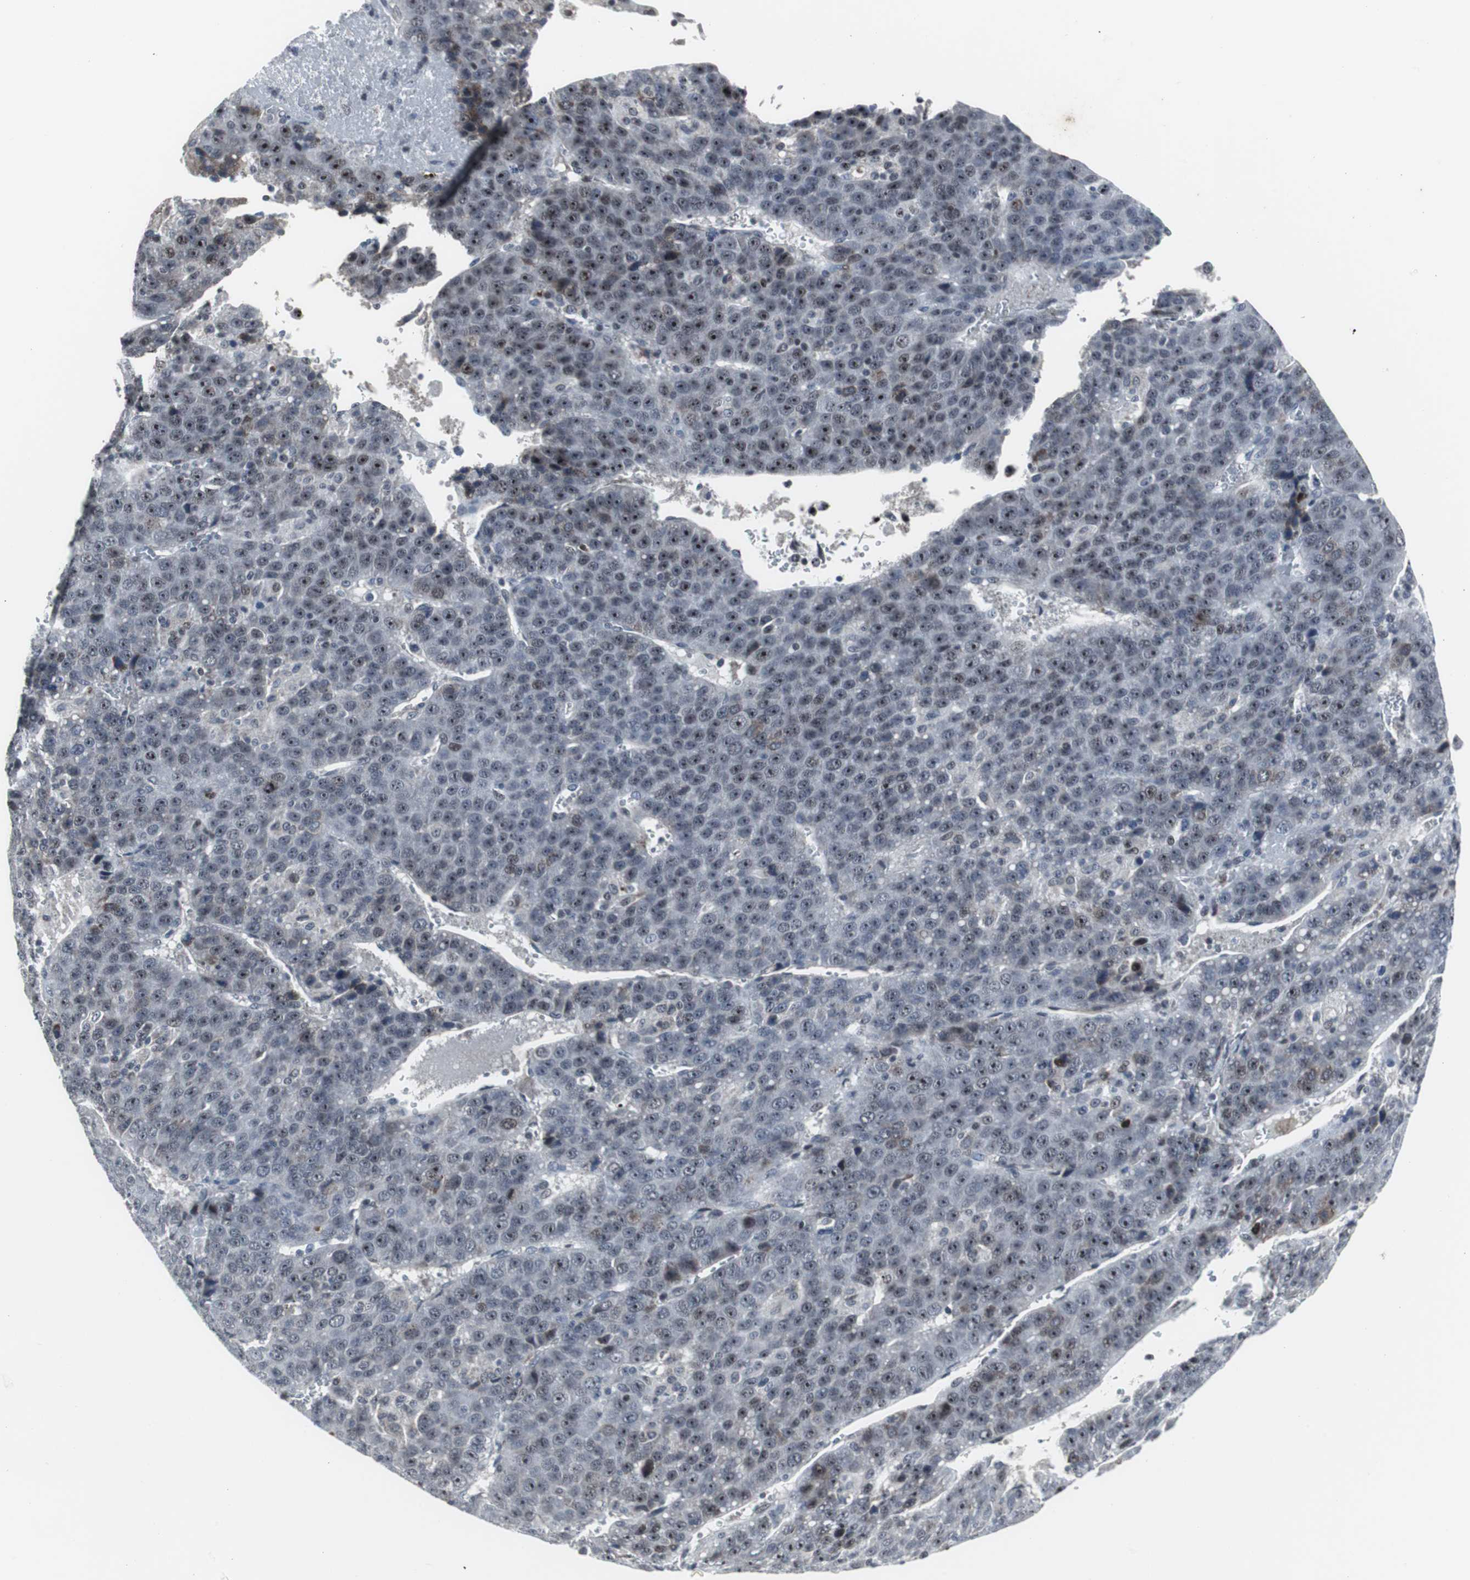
{"staining": {"intensity": "moderate", "quantity": "25%-75%", "location": "nuclear"}, "tissue": "liver cancer", "cell_type": "Tumor cells", "image_type": "cancer", "snomed": [{"axis": "morphology", "description": "Carcinoma, Hepatocellular, NOS"}, {"axis": "topography", "description": "Liver"}], "caption": "Immunohistochemical staining of liver cancer demonstrates moderate nuclear protein expression in approximately 25%-75% of tumor cells.", "gene": "DOK1", "patient": {"sex": "female", "age": 53}}